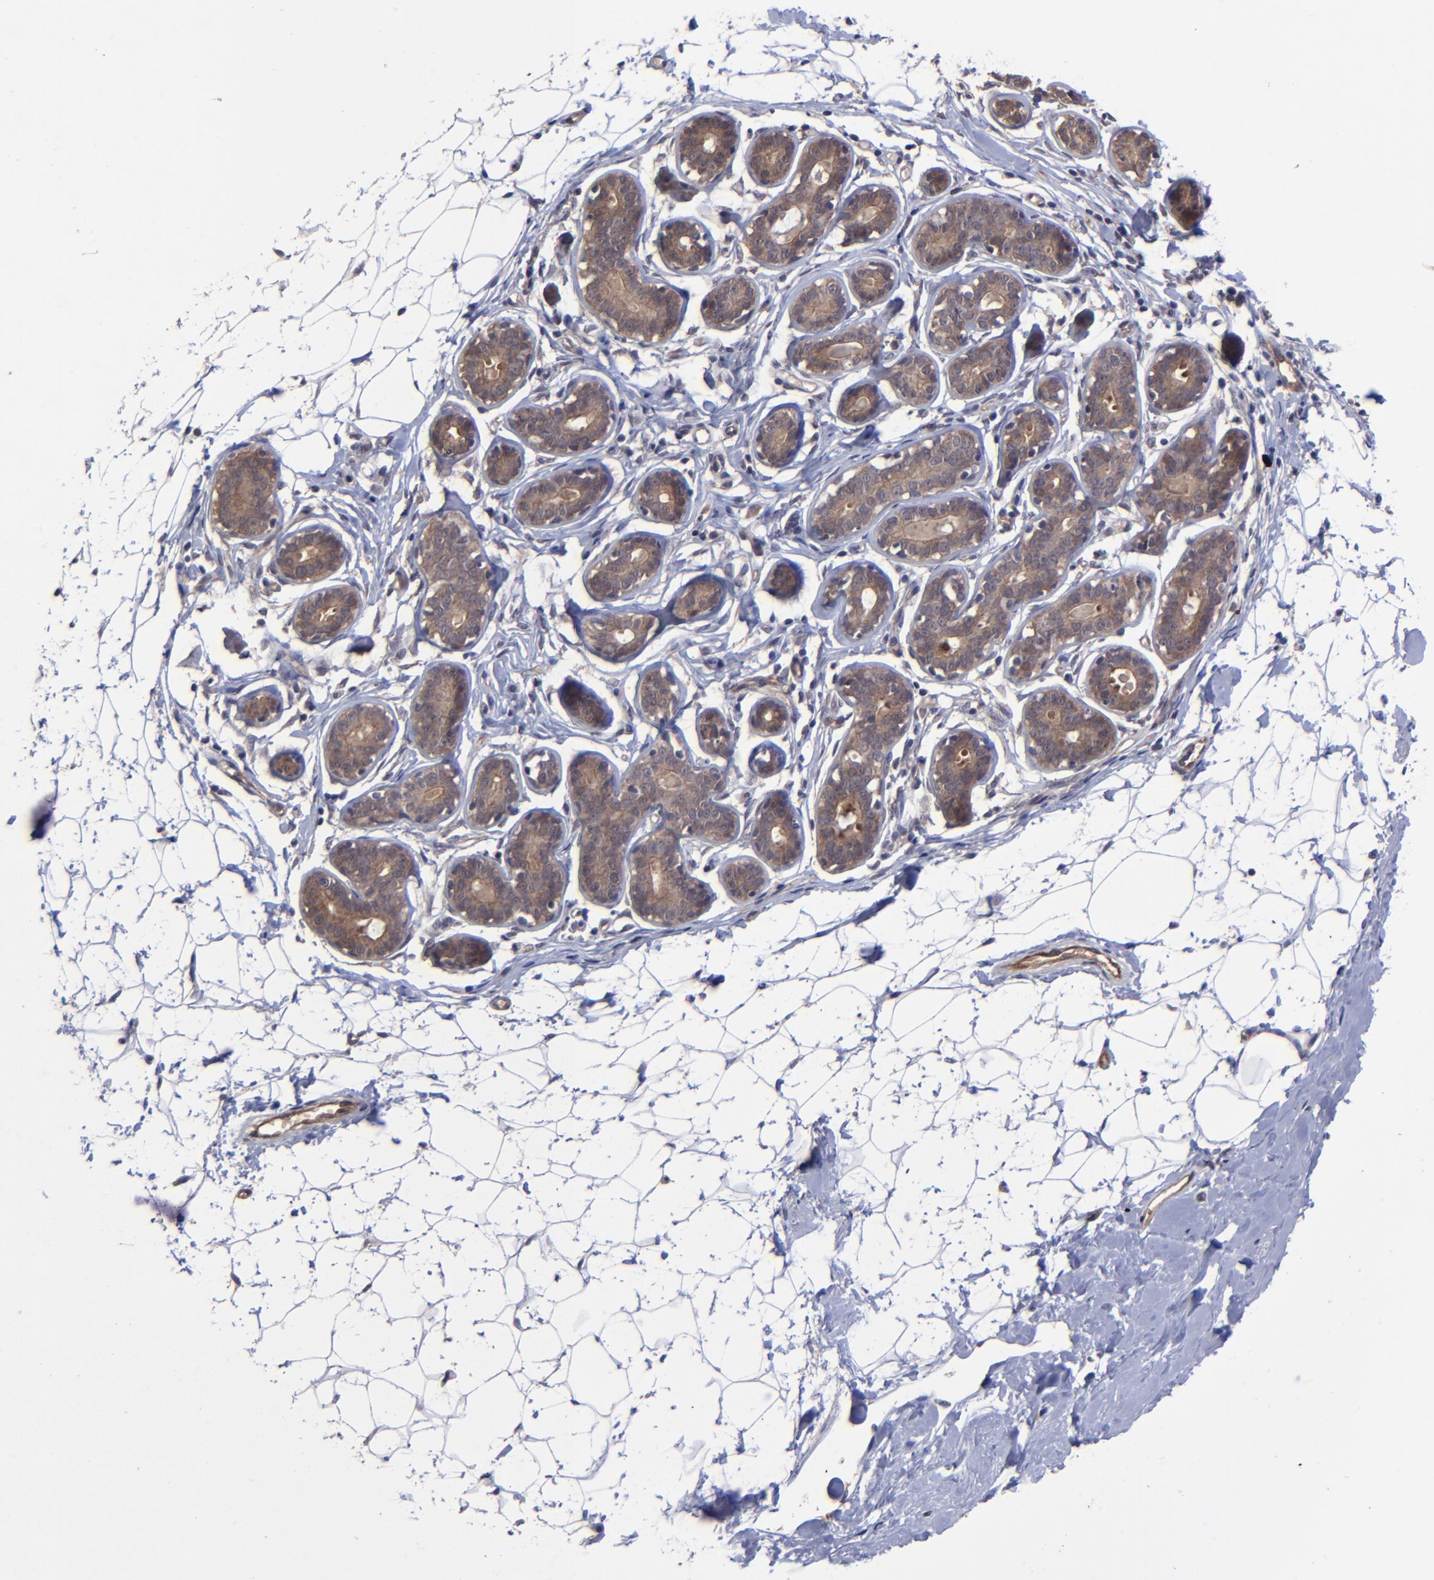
{"staining": {"intensity": "negative", "quantity": "none", "location": "none"}, "tissue": "breast", "cell_type": "Adipocytes", "image_type": "normal", "snomed": [{"axis": "morphology", "description": "Normal tissue, NOS"}, {"axis": "topography", "description": "Breast"}], "caption": "Immunohistochemical staining of normal breast exhibits no significant staining in adipocytes. The staining is performed using DAB brown chromogen with nuclei counter-stained in using hematoxylin.", "gene": "ZNF780A", "patient": {"sex": "female", "age": 22}}